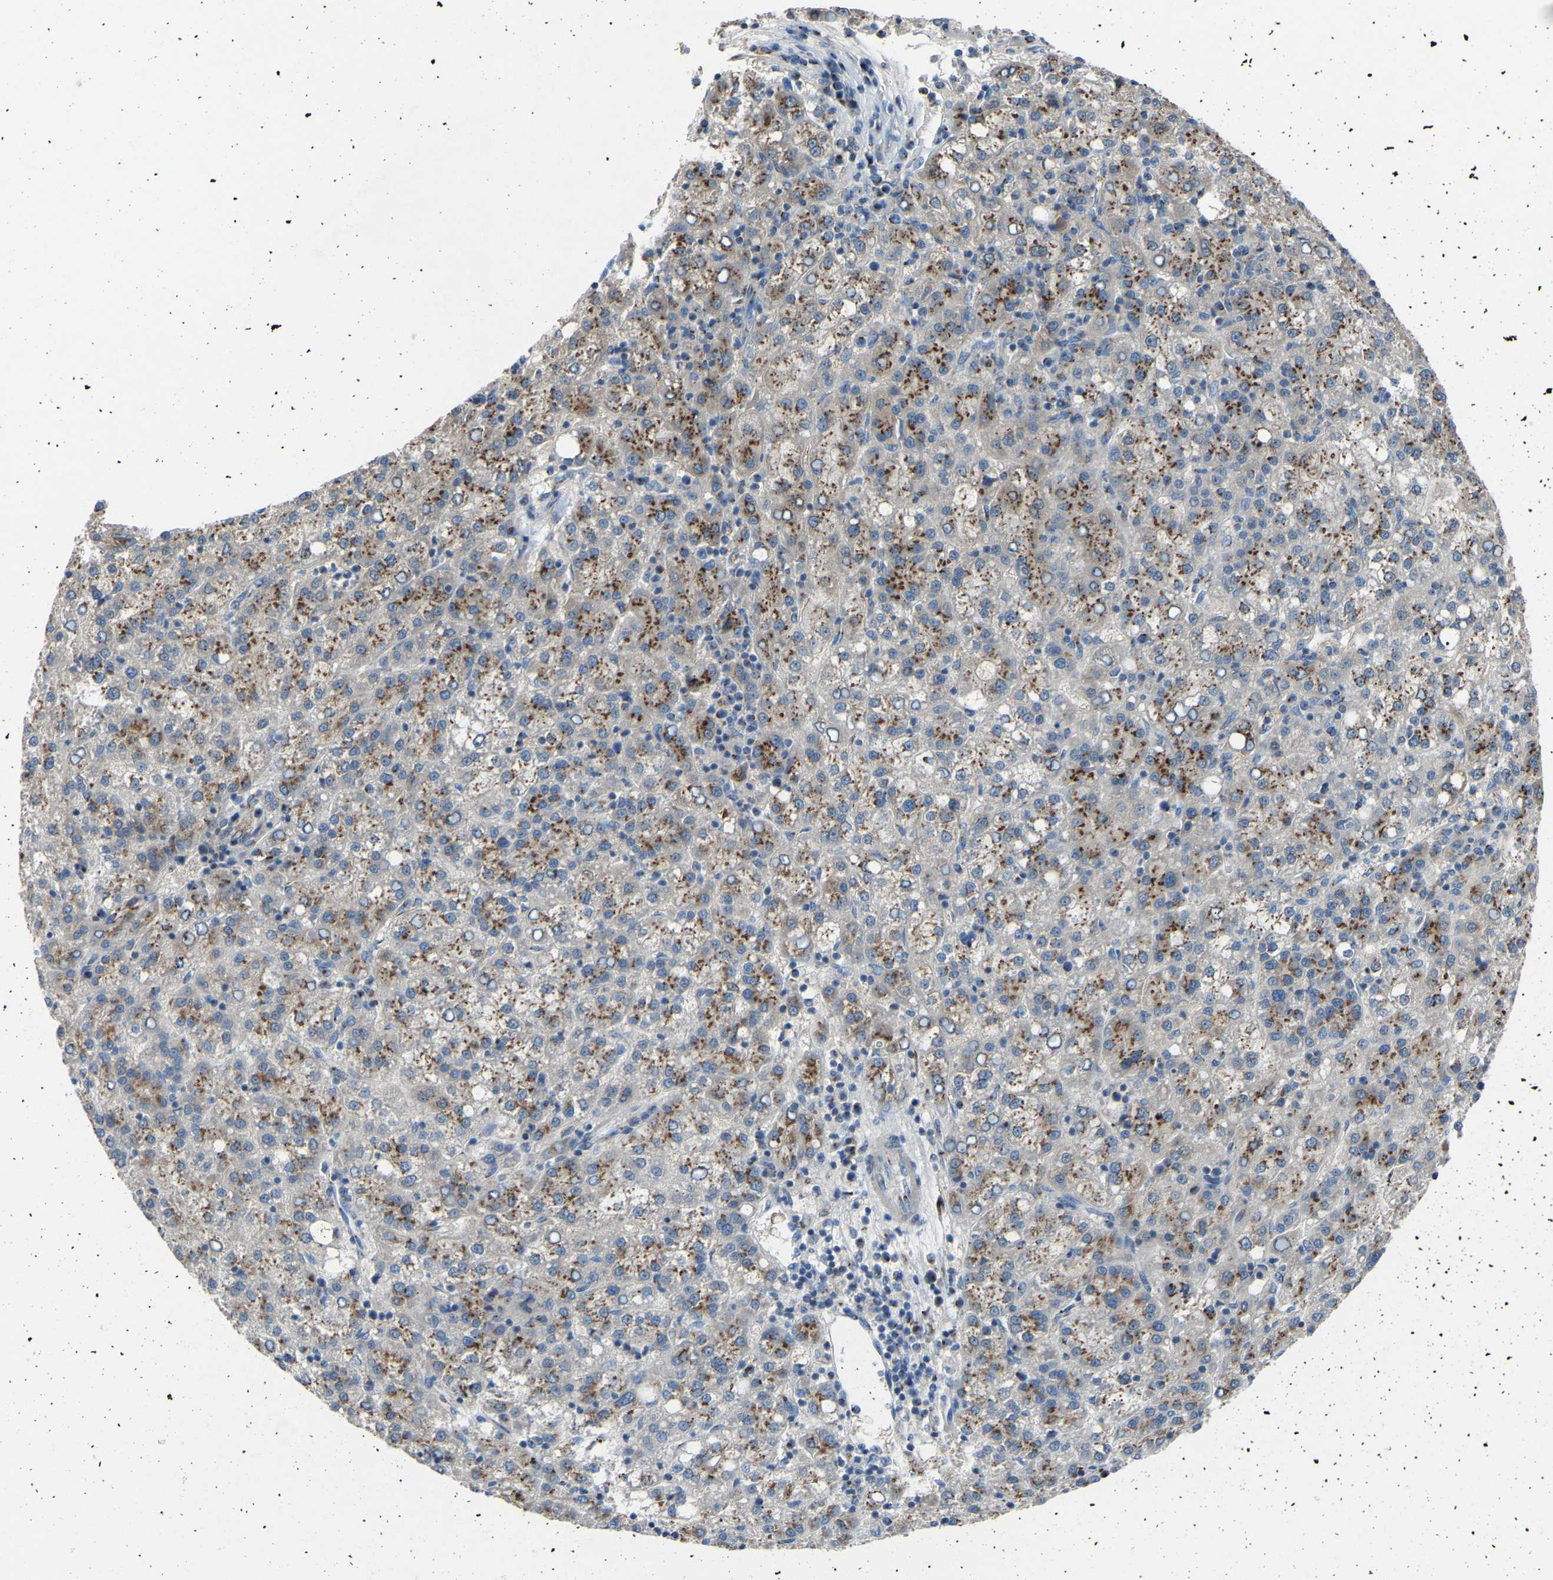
{"staining": {"intensity": "moderate", "quantity": "25%-75%", "location": "cytoplasmic/membranous"}, "tissue": "liver cancer", "cell_type": "Tumor cells", "image_type": "cancer", "snomed": [{"axis": "morphology", "description": "Carcinoma, Hepatocellular, NOS"}, {"axis": "topography", "description": "Liver"}], "caption": "A photomicrograph showing moderate cytoplasmic/membranous positivity in about 25%-75% of tumor cells in hepatocellular carcinoma (liver), as visualized by brown immunohistochemical staining.", "gene": "CANT1", "patient": {"sex": "female", "age": 58}}